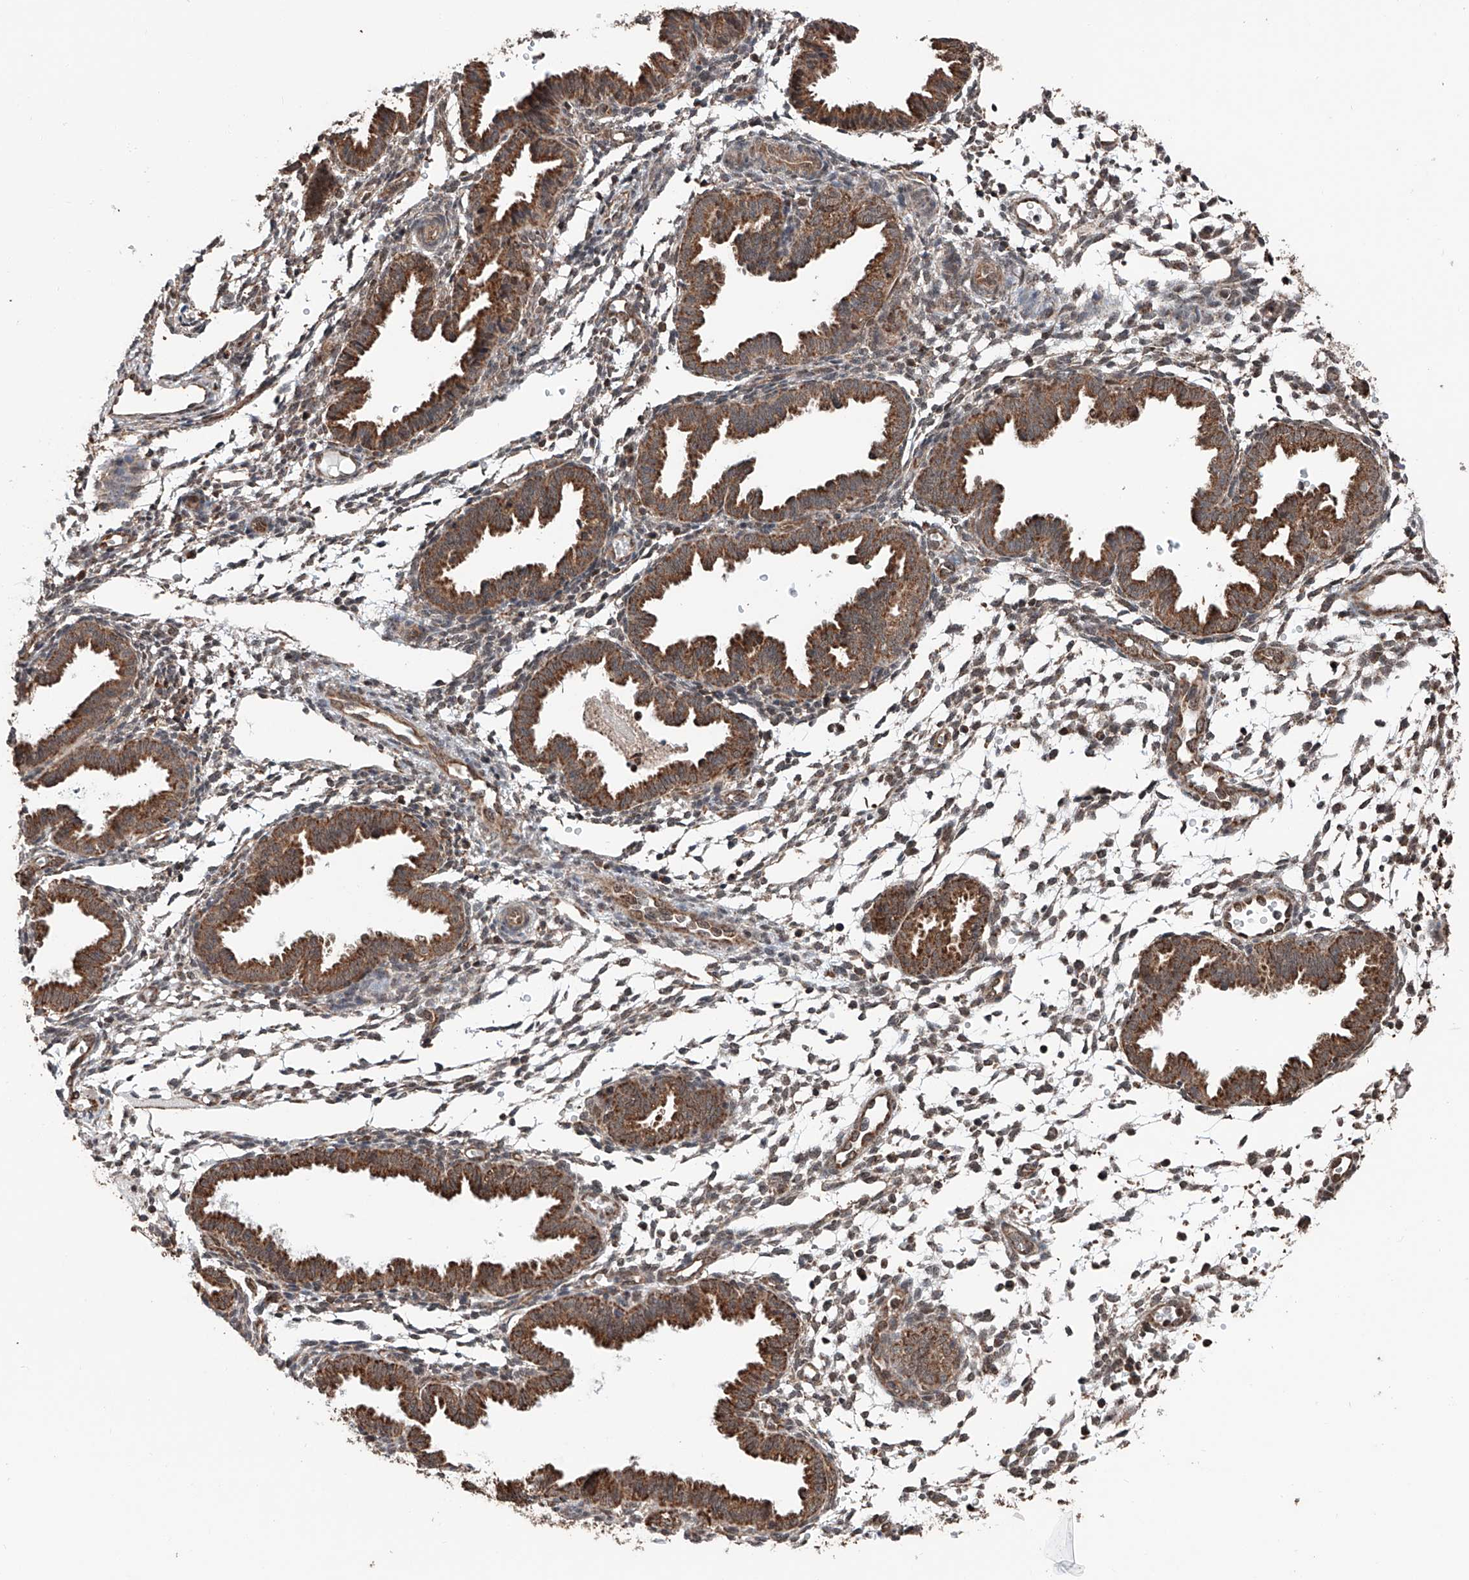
{"staining": {"intensity": "moderate", "quantity": "25%-75%", "location": "cytoplasmic/membranous"}, "tissue": "endometrium", "cell_type": "Cells in endometrial stroma", "image_type": "normal", "snomed": [{"axis": "morphology", "description": "Normal tissue, NOS"}, {"axis": "topography", "description": "Endometrium"}], "caption": "This photomicrograph demonstrates IHC staining of normal human endometrium, with medium moderate cytoplasmic/membranous positivity in approximately 25%-75% of cells in endometrial stroma.", "gene": "ZNF445", "patient": {"sex": "female", "age": 33}}